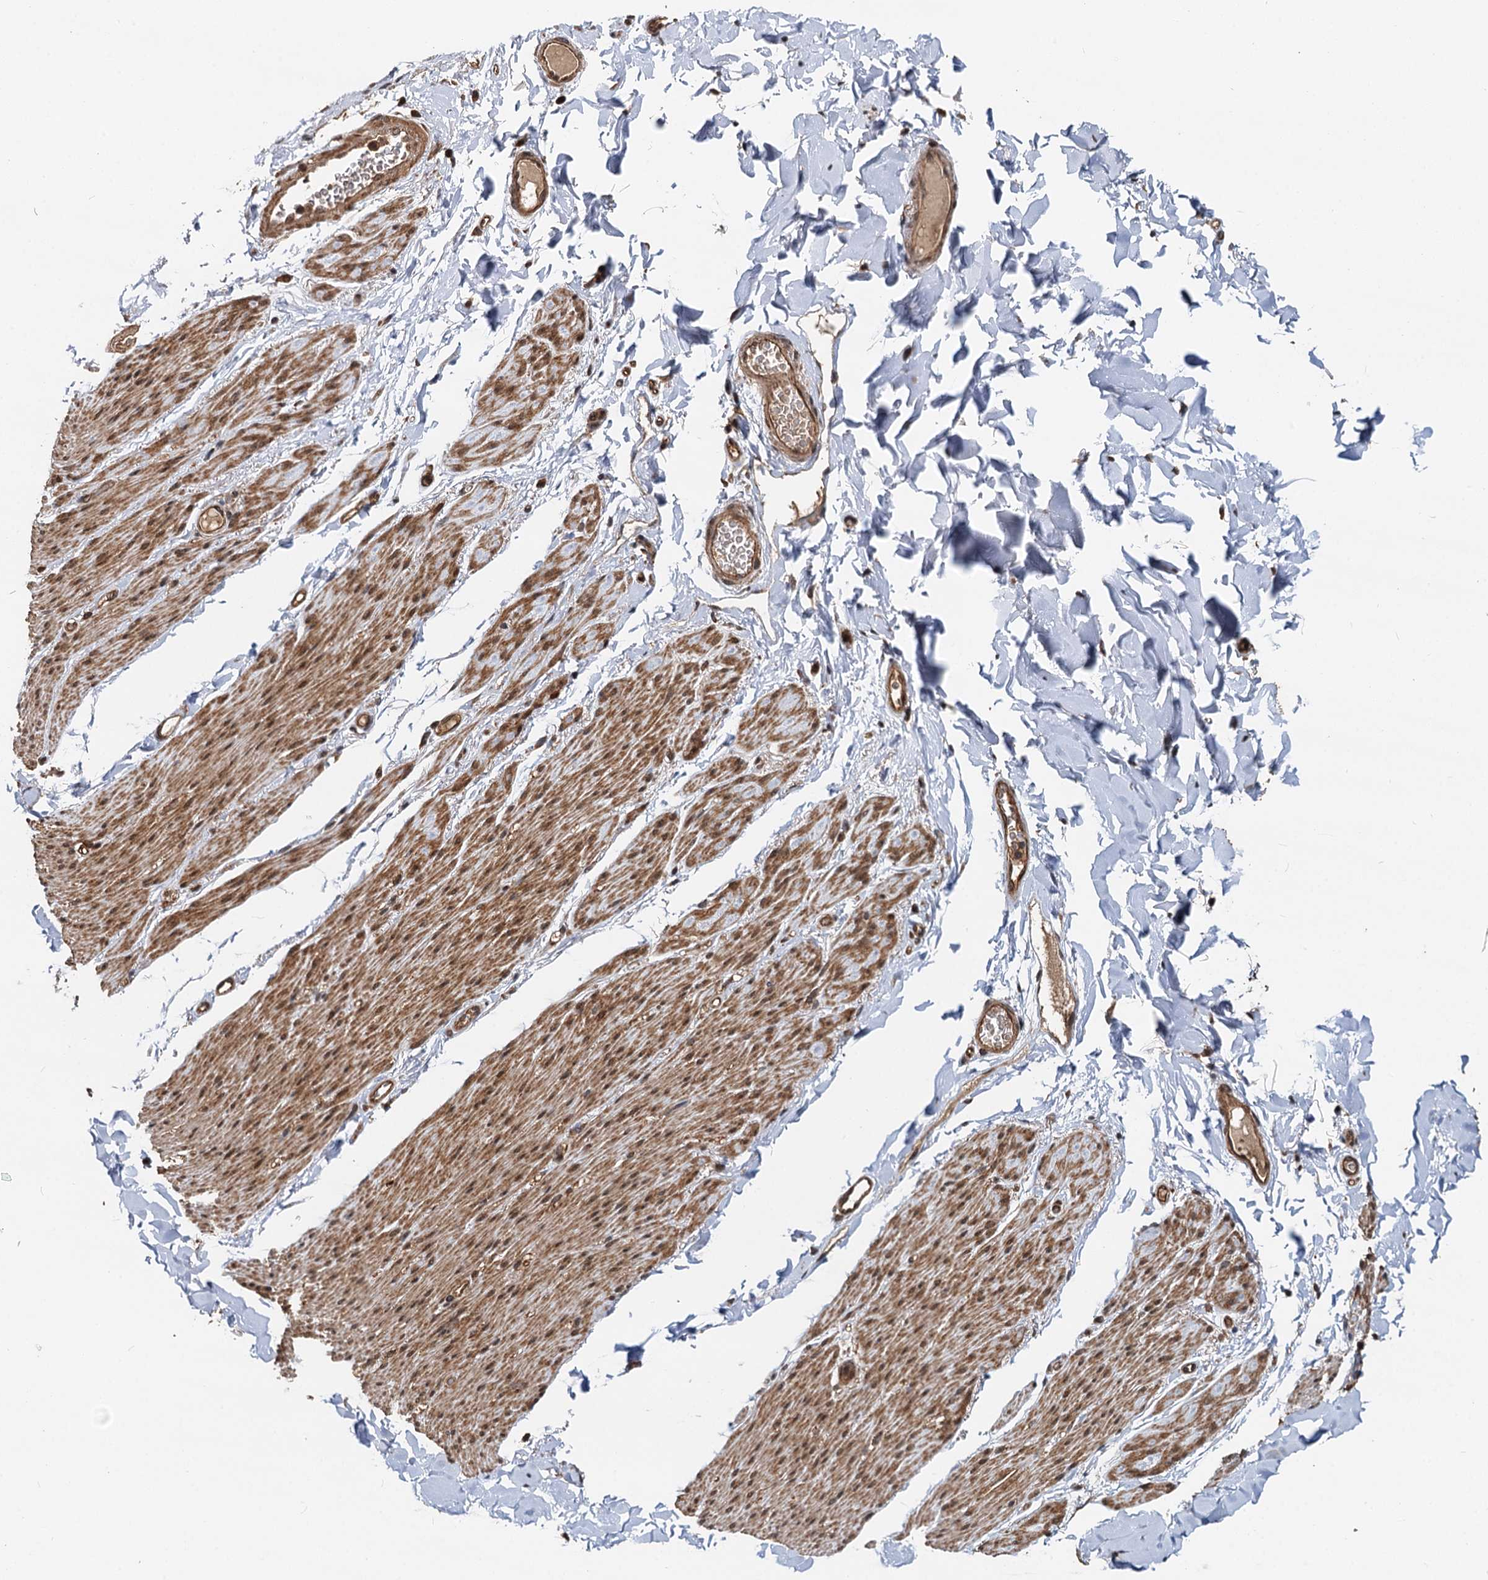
{"staining": {"intensity": "moderate", "quantity": ">75%", "location": "cytoplasmic/membranous,nuclear"}, "tissue": "smooth muscle", "cell_type": "Smooth muscle cells", "image_type": "normal", "snomed": [{"axis": "morphology", "description": "Normal tissue, NOS"}, {"axis": "topography", "description": "Colon"}, {"axis": "topography", "description": "Peripheral nerve tissue"}], "caption": "Smooth muscle cells display moderate cytoplasmic/membranous,nuclear positivity in about >75% of cells in benign smooth muscle.", "gene": "STUB1", "patient": {"sex": "female", "age": 61}}